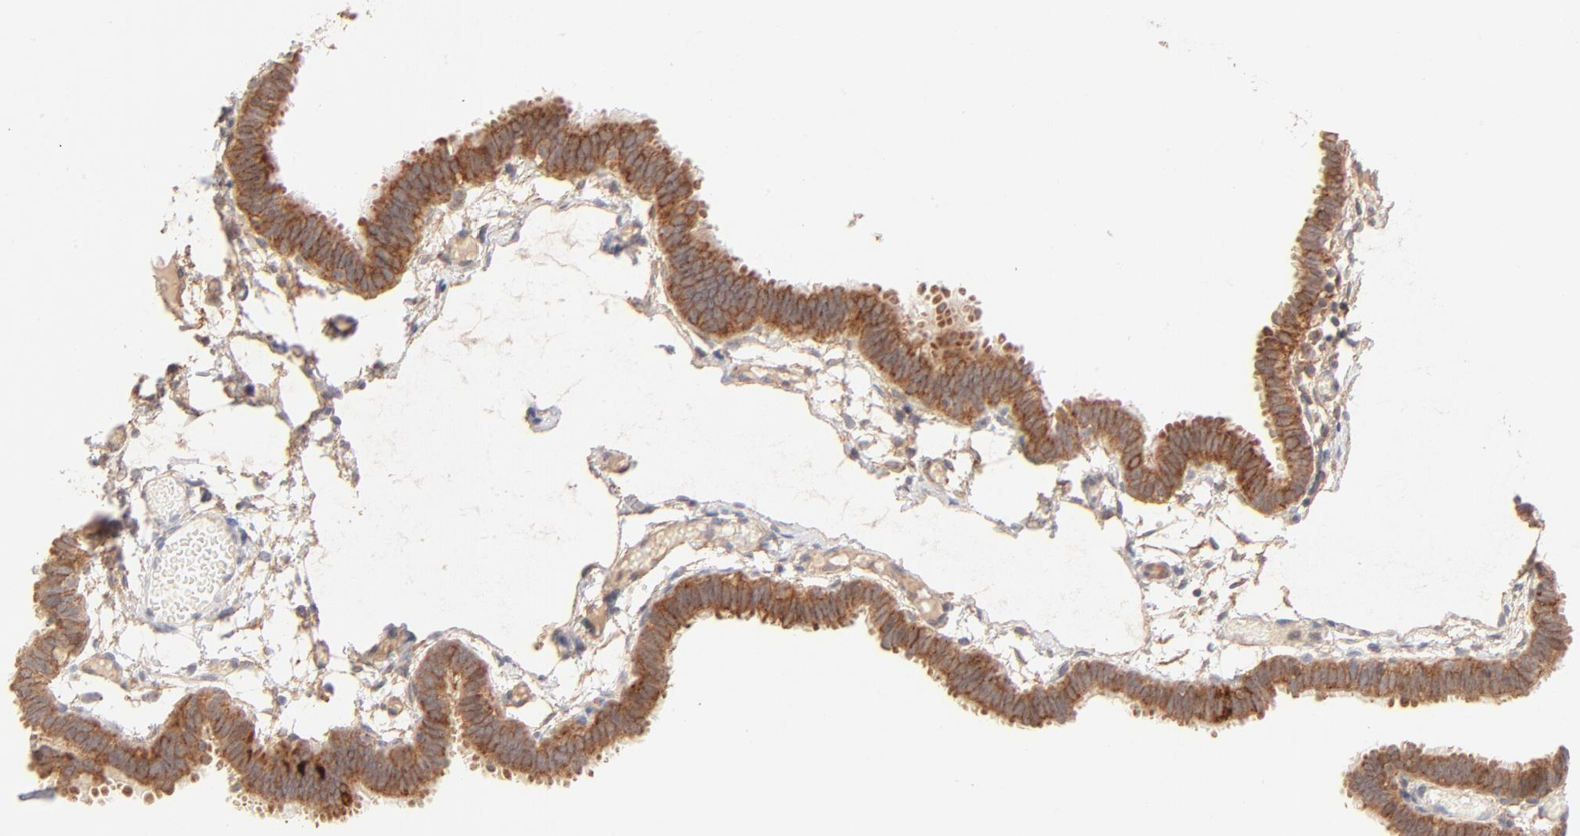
{"staining": {"intensity": "moderate", "quantity": ">75%", "location": "cytoplasmic/membranous"}, "tissue": "fallopian tube", "cell_type": "Glandular cells", "image_type": "normal", "snomed": [{"axis": "morphology", "description": "Normal tissue, NOS"}, {"axis": "topography", "description": "Fallopian tube"}], "caption": "The photomicrograph shows immunohistochemical staining of unremarkable fallopian tube. There is moderate cytoplasmic/membranous staining is identified in approximately >75% of glandular cells. Using DAB (brown) and hematoxylin (blue) stains, captured at high magnification using brightfield microscopy.", "gene": "CSPG4", "patient": {"sex": "female", "age": 29}}